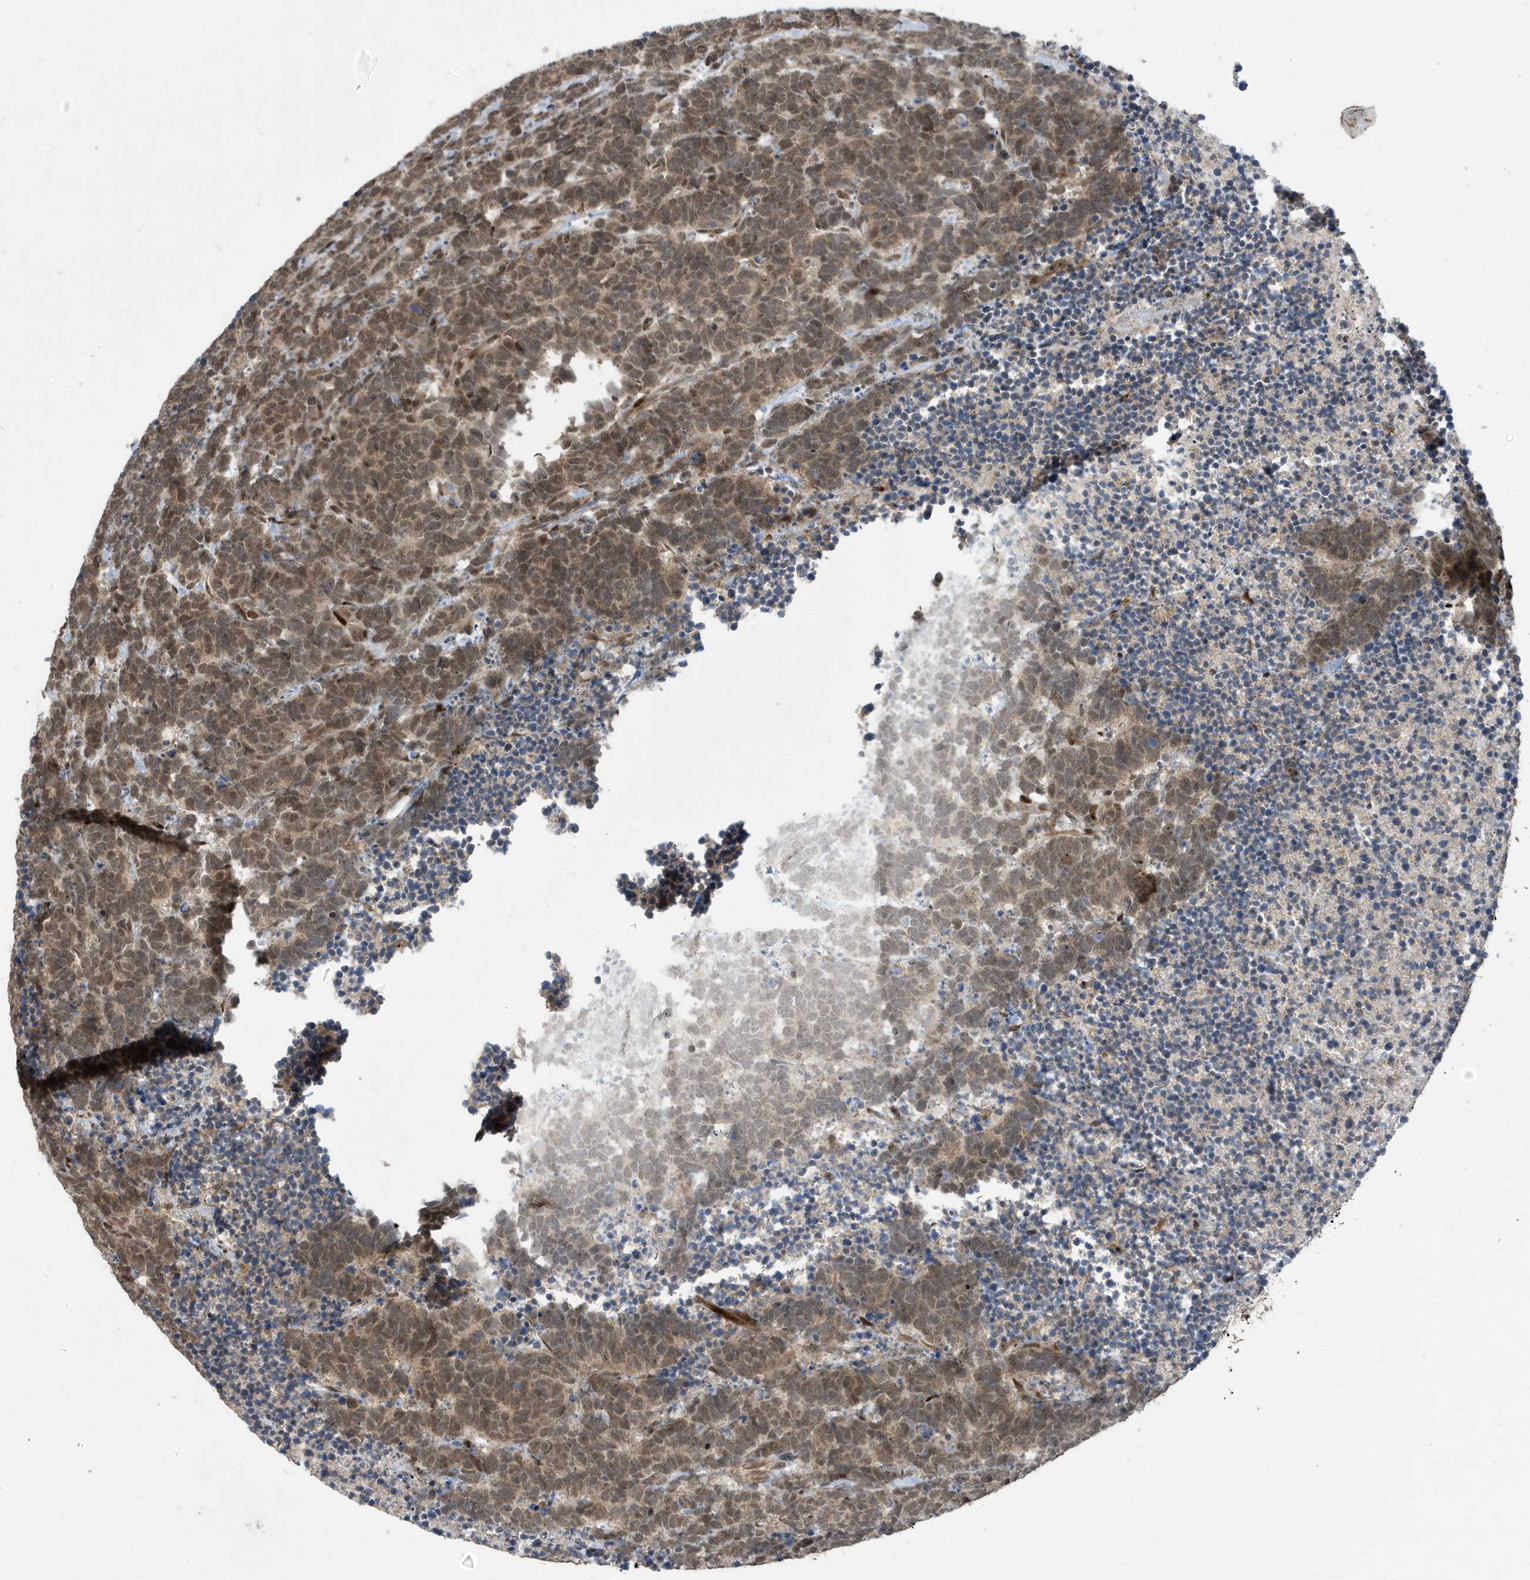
{"staining": {"intensity": "moderate", "quantity": ">75%", "location": "cytoplasmic/membranous,nuclear"}, "tissue": "carcinoid", "cell_type": "Tumor cells", "image_type": "cancer", "snomed": [{"axis": "morphology", "description": "Carcinoma, NOS"}, {"axis": "morphology", "description": "Carcinoid, malignant, NOS"}, {"axis": "topography", "description": "Urinary bladder"}], "caption": "Immunohistochemistry staining of carcinoid, which displays medium levels of moderate cytoplasmic/membranous and nuclear staining in about >75% of tumor cells indicating moderate cytoplasmic/membranous and nuclear protein staining. The staining was performed using DAB (3,3'-diaminobenzidine) (brown) for protein detection and nuclei were counterstained in hematoxylin (blue).", "gene": "FAM9B", "patient": {"sex": "male", "age": 57}}